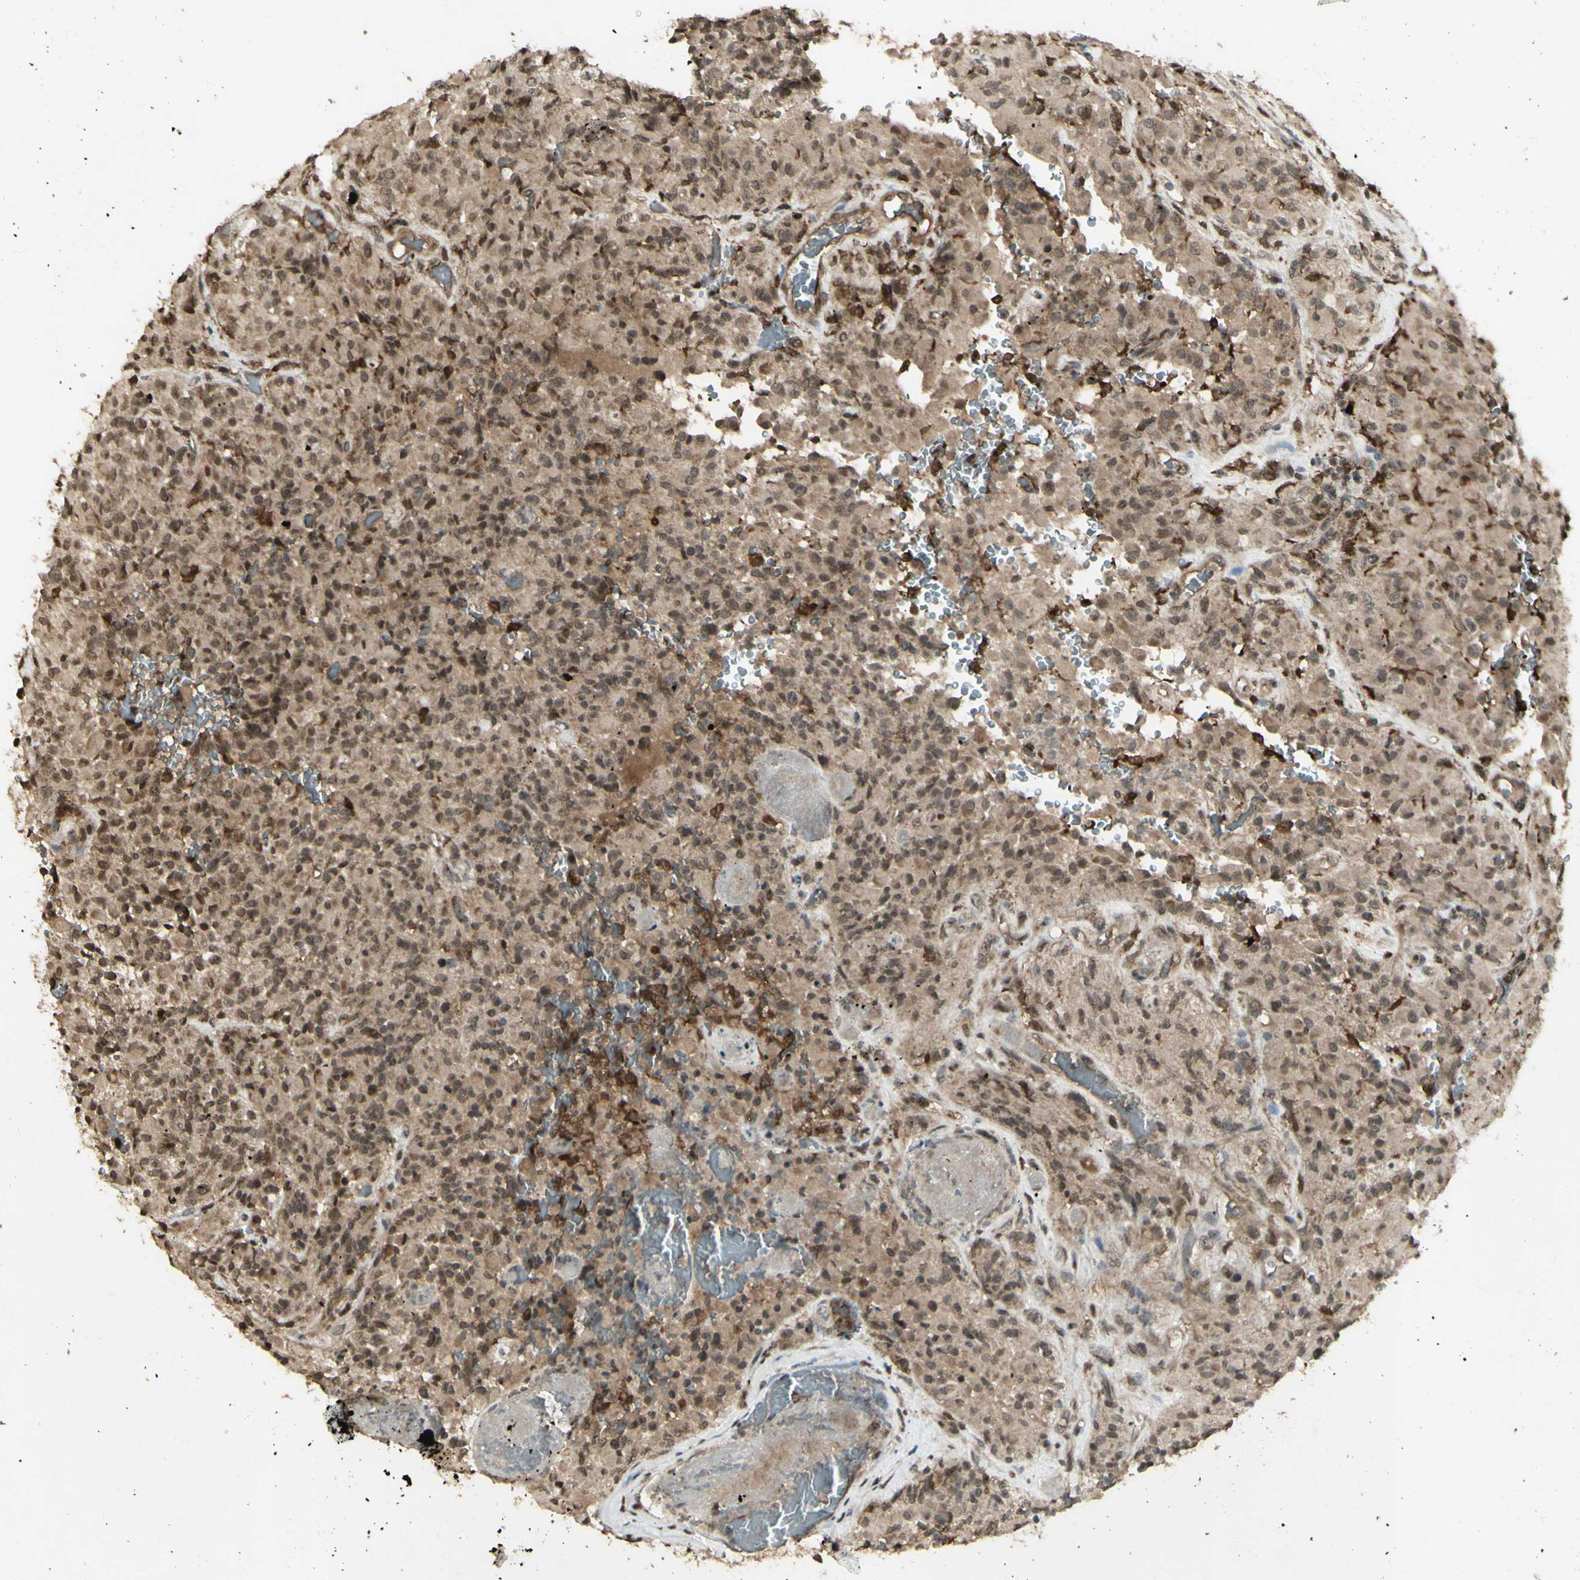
{"staining": {"intensity": "weak", "quantity": ">75%", "location": "cytoplasmic/membranous"}, "tissue": "glioma", "cell_type": "Tumor cells", "image_type": "cancer", "snomed": [{"axis": "morphology", "description": "Glioma, malignant, High grade"}, {"axis": "topography", "description": "Brain"}], "caption": "Human malignant high-grade glioma stained for a protein (brown) displays weak cytoplasmic/membranous positive expression in approximately >75% of tumor cells.", "gene": "BLNK", "patient": {"sex": "male", "age": 71}}